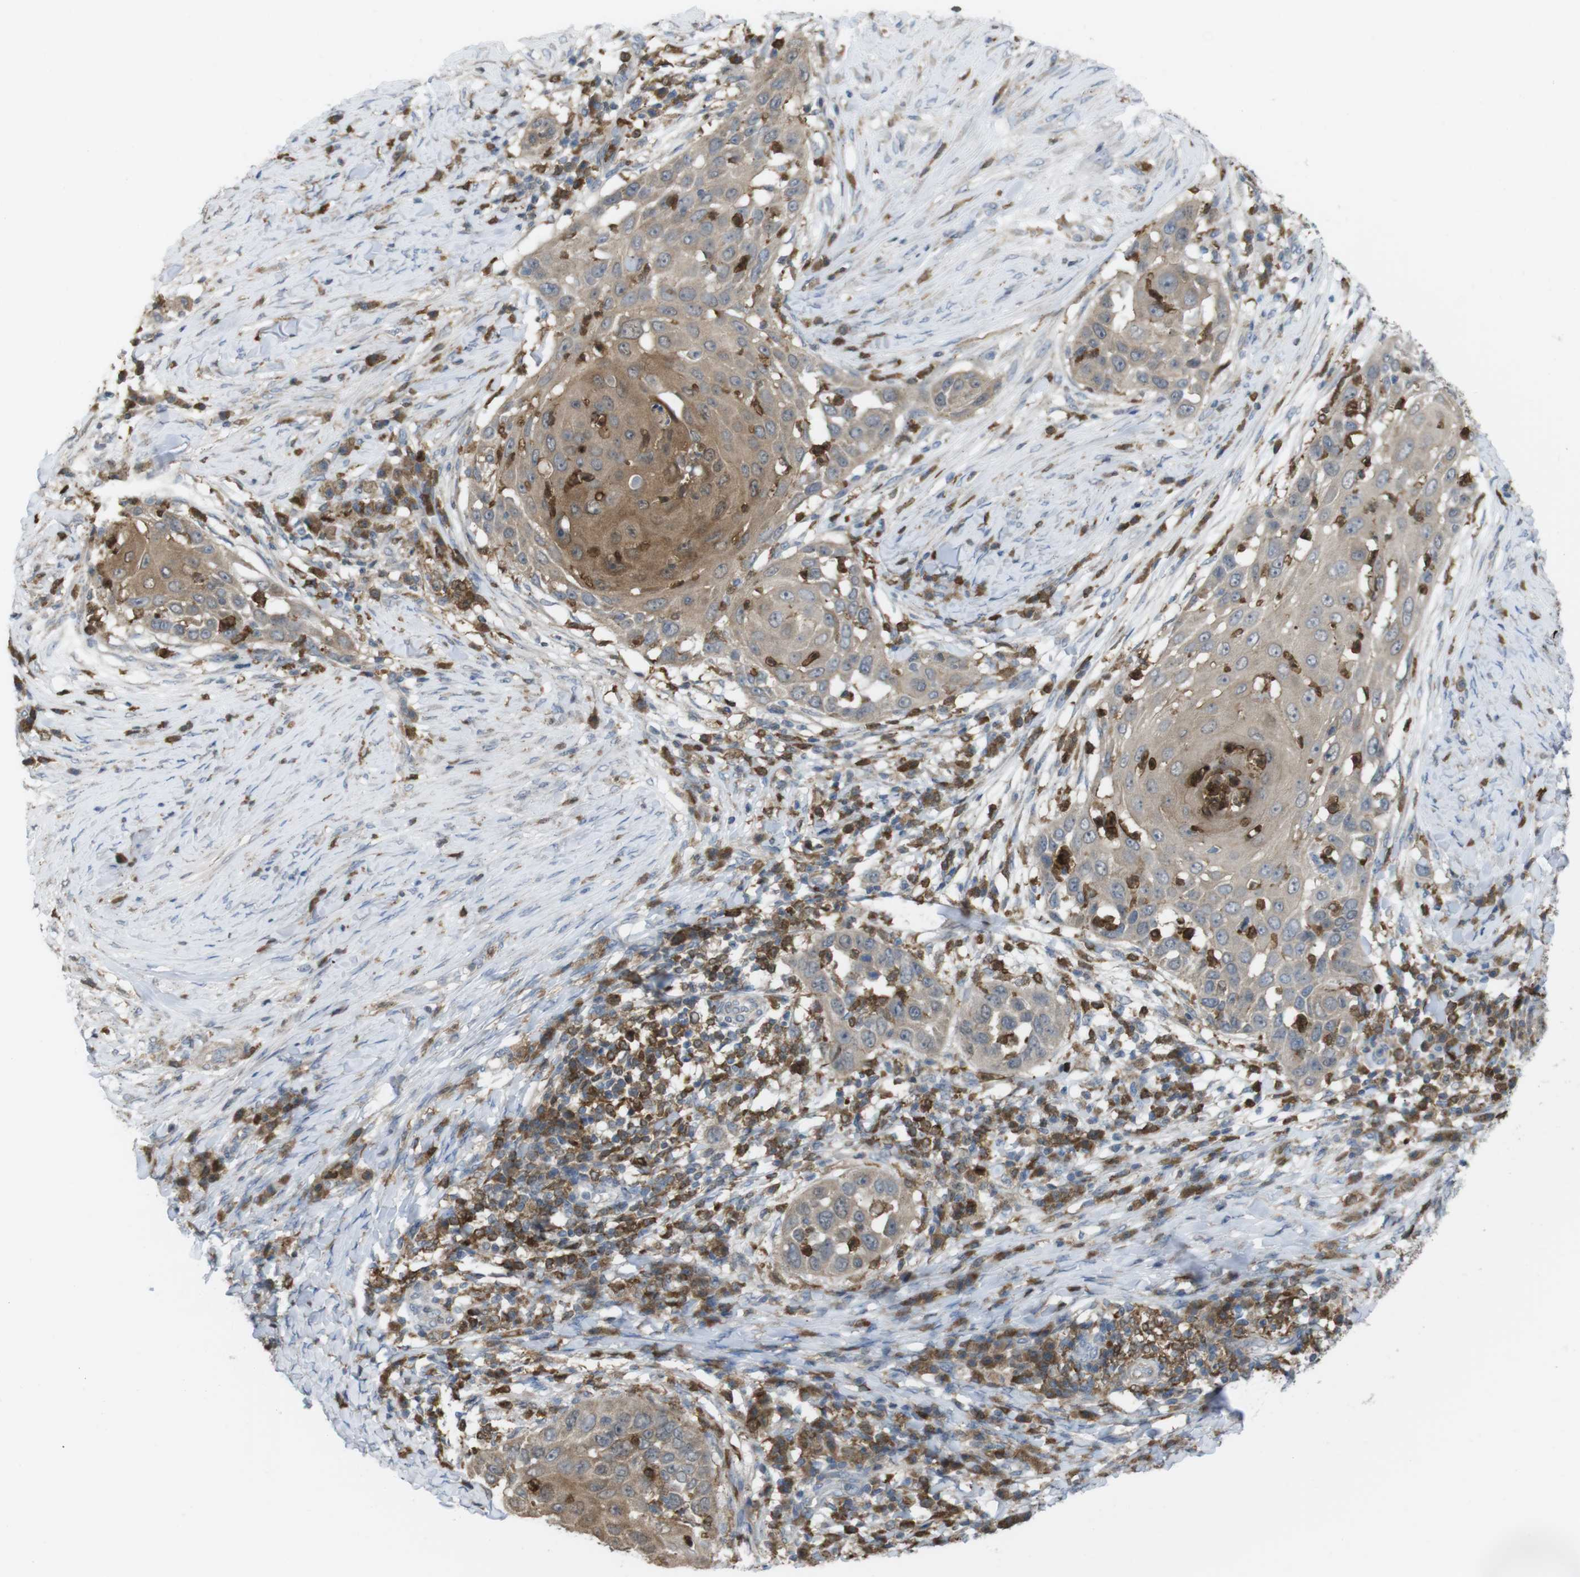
{"staining": {"intensity": "weak", "quantity": ">75%", "location": "cytoplasmic/membranous"}, "tissue": "skin cancer", "cell_type": "Tumor cells", "image_type": "cancer", "snomed": [{"axis": "morphology", "description": "Squamous cell carcinoma, NOS"}, {"axis": "topography", "description": "Skin"}], "caption": "A low amount of weak cytoplasmic/membranous staining is present in about >75% of tumor cells in squamous cell carcinoma (skin) tissue.", "gene": "PRKCD", "patient": {"sex": "female", "age": 44}}